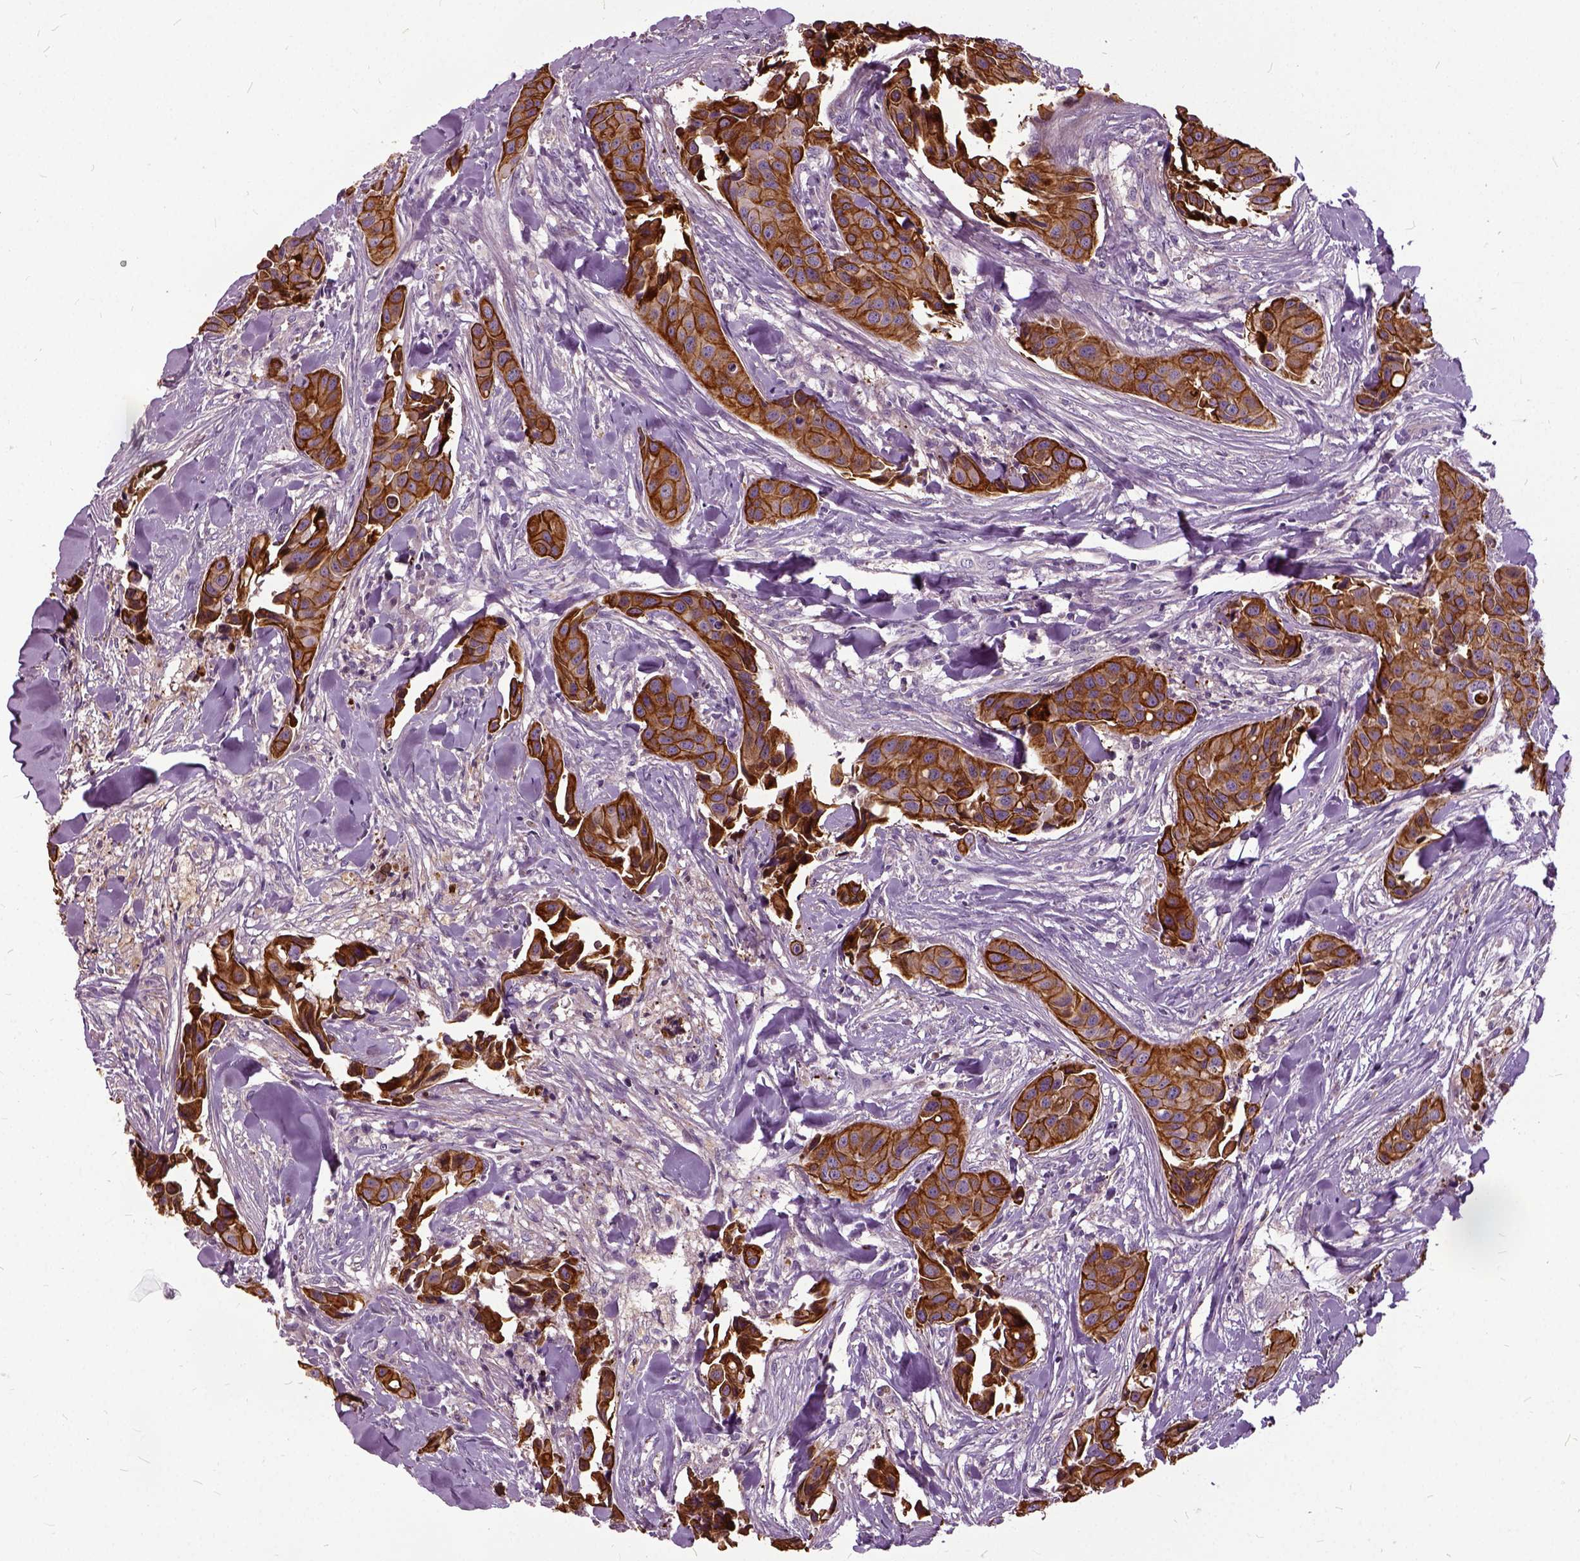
{"staining": {"intensity": "strong", "quantity": ">75%", "location": "cytoplasmic/membranous"}, "tissue": "head and neck cancer", "cell_type": "Tumor cells", "image_type": "cancer", "snomed": [{"axis": "morphology", "description": "Adenocarcinoma, NOS"}, {"axis": "topography", "description": "Head-Neck"}], "caption": "Head and neck cancer tissue reveals strong cytoplasmic/membranous staining in about >75% of tumor cells", "gene": "ILRUN", "patient": {"sex": "male", "age": 76}}